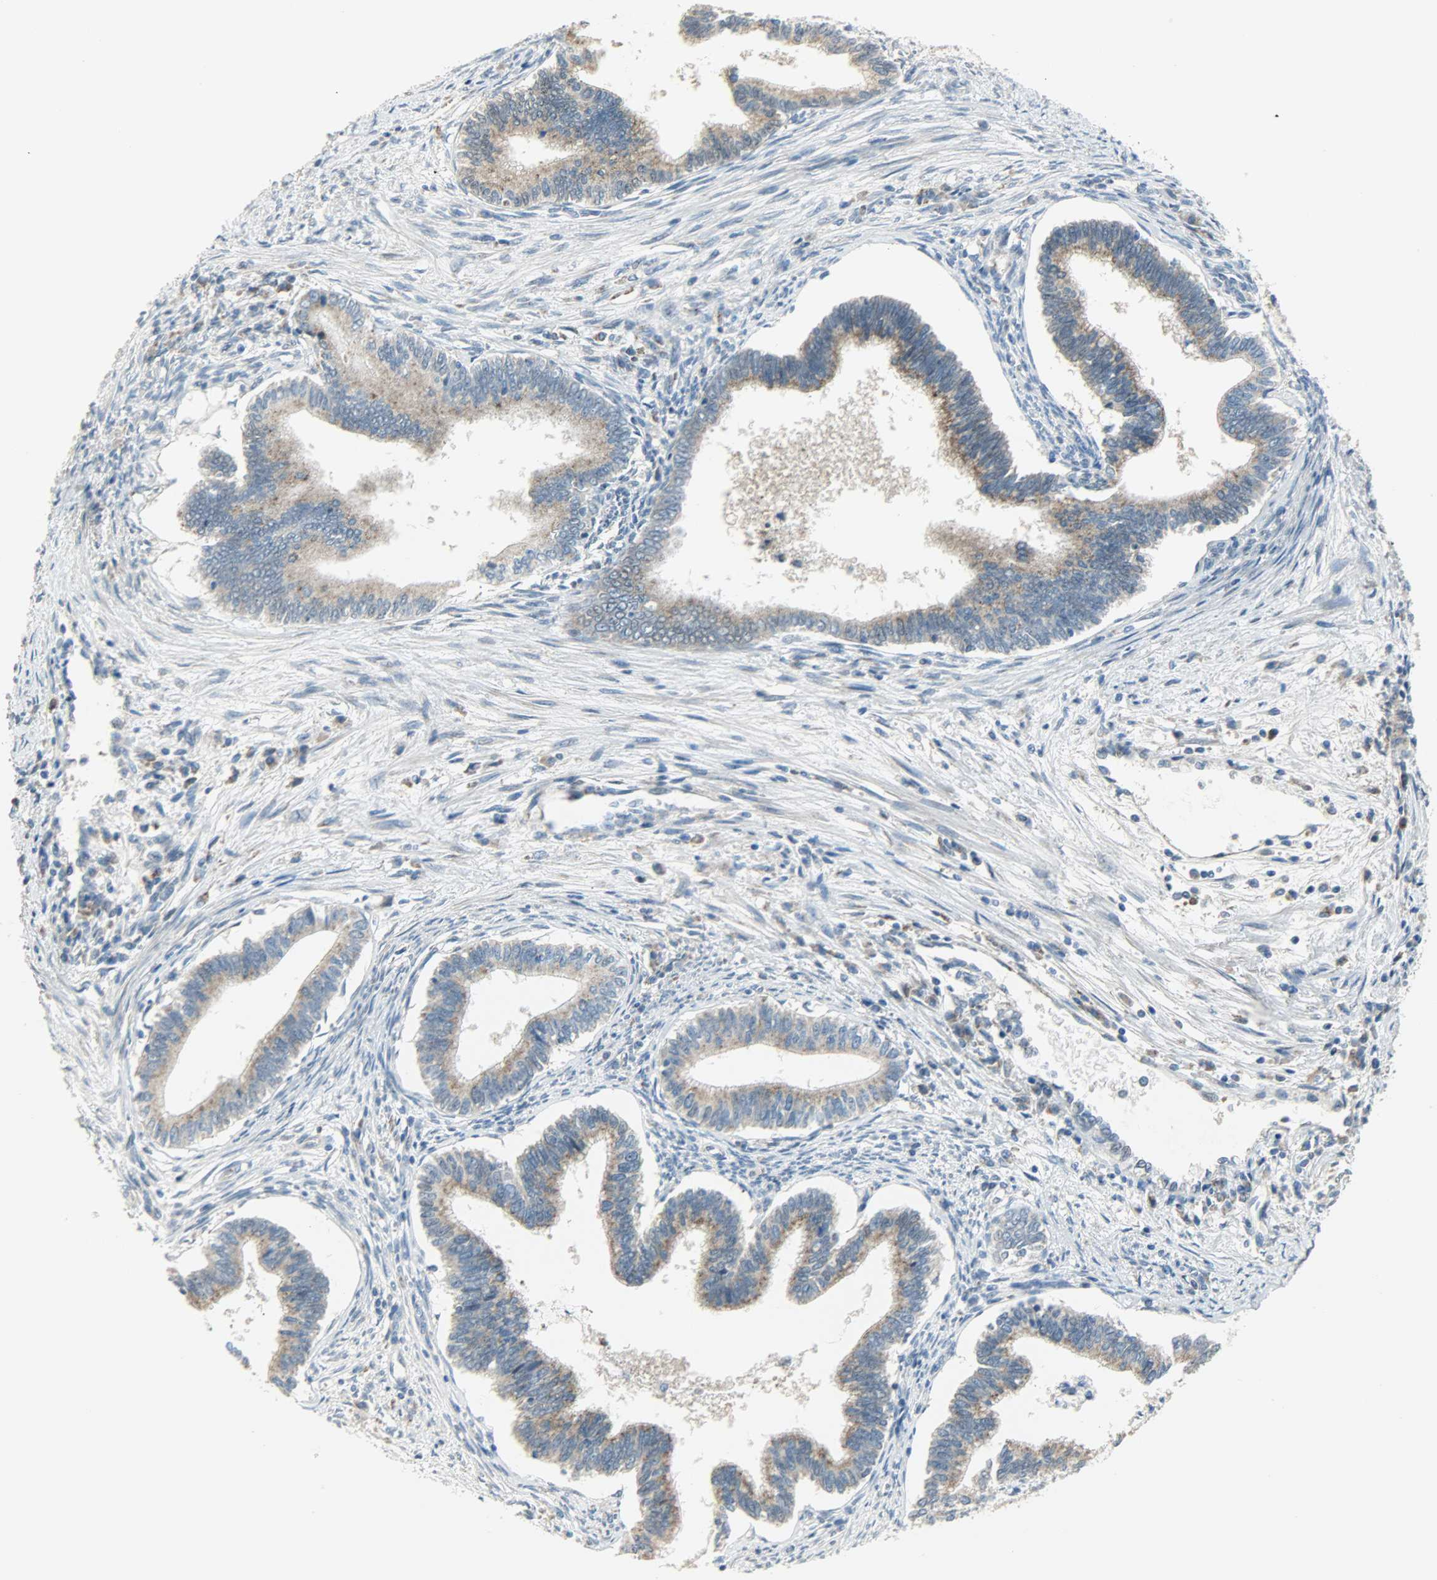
{"staining": {"intensity": "weak", "quantity": ">75%", "location": "cytoplasmic/membranous"}, "tissue": "cervical cancer", "cell_type": "Tumor cells", "image_type": "cancer", "snomed": [{"axis": "morphology", "description": "Adenocarcinoma, NOS"}, {"axis": "topography", "description": "Cervix"}], "caption": "Weak cytoplasmic/membranous protein staining is appreciated in about >75% of tumor cells in adenocarcinoma (cervical).", "gene": "PPP1R1B", "patient": {"sex": "female", "age": 36}}